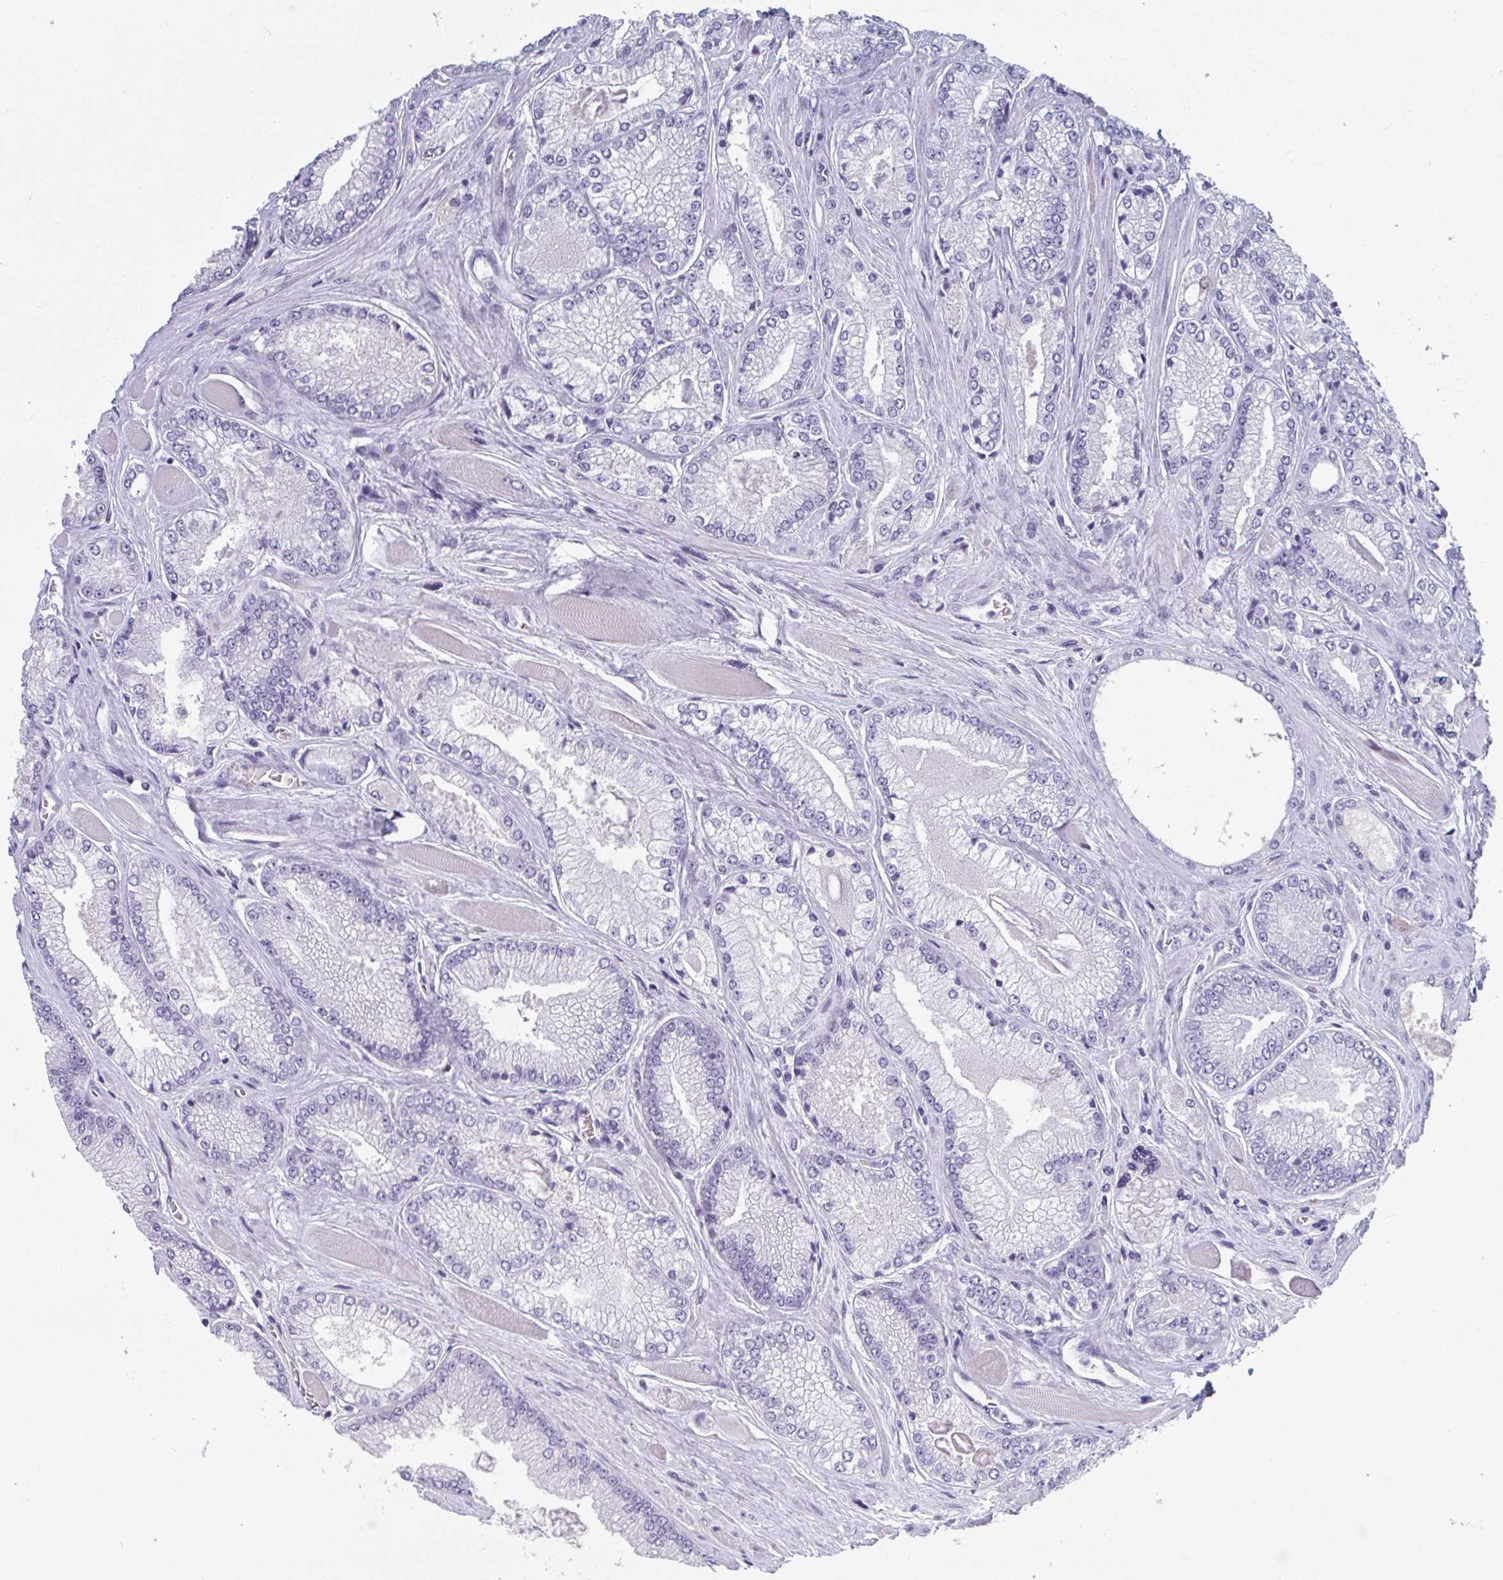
{"staining": {"intensity": "negative", "quantity": "none", "location": "none"}, "tissue": "prostate cancer", "cell_type": "Tumor cells", "image_type": "cancer", "snomed": [{"axis": "morphology", "description": "Adenocarcinoma, Low grade"}, {"axis": "topography", "description": "Prostate"}], "caption": "High magnification brightfield microscopy of prostate cancer (adenocarcinoma (low-grade)) stained with DAB (brown) and counterstained with hematoxylin (blue): tumor cells show no significant positivity. (Immunohistochemistry (ihc), brightfield microscopy, high magnification).", "gene": "TTC30B", "patient": {"sex": "male", "age": 67}}